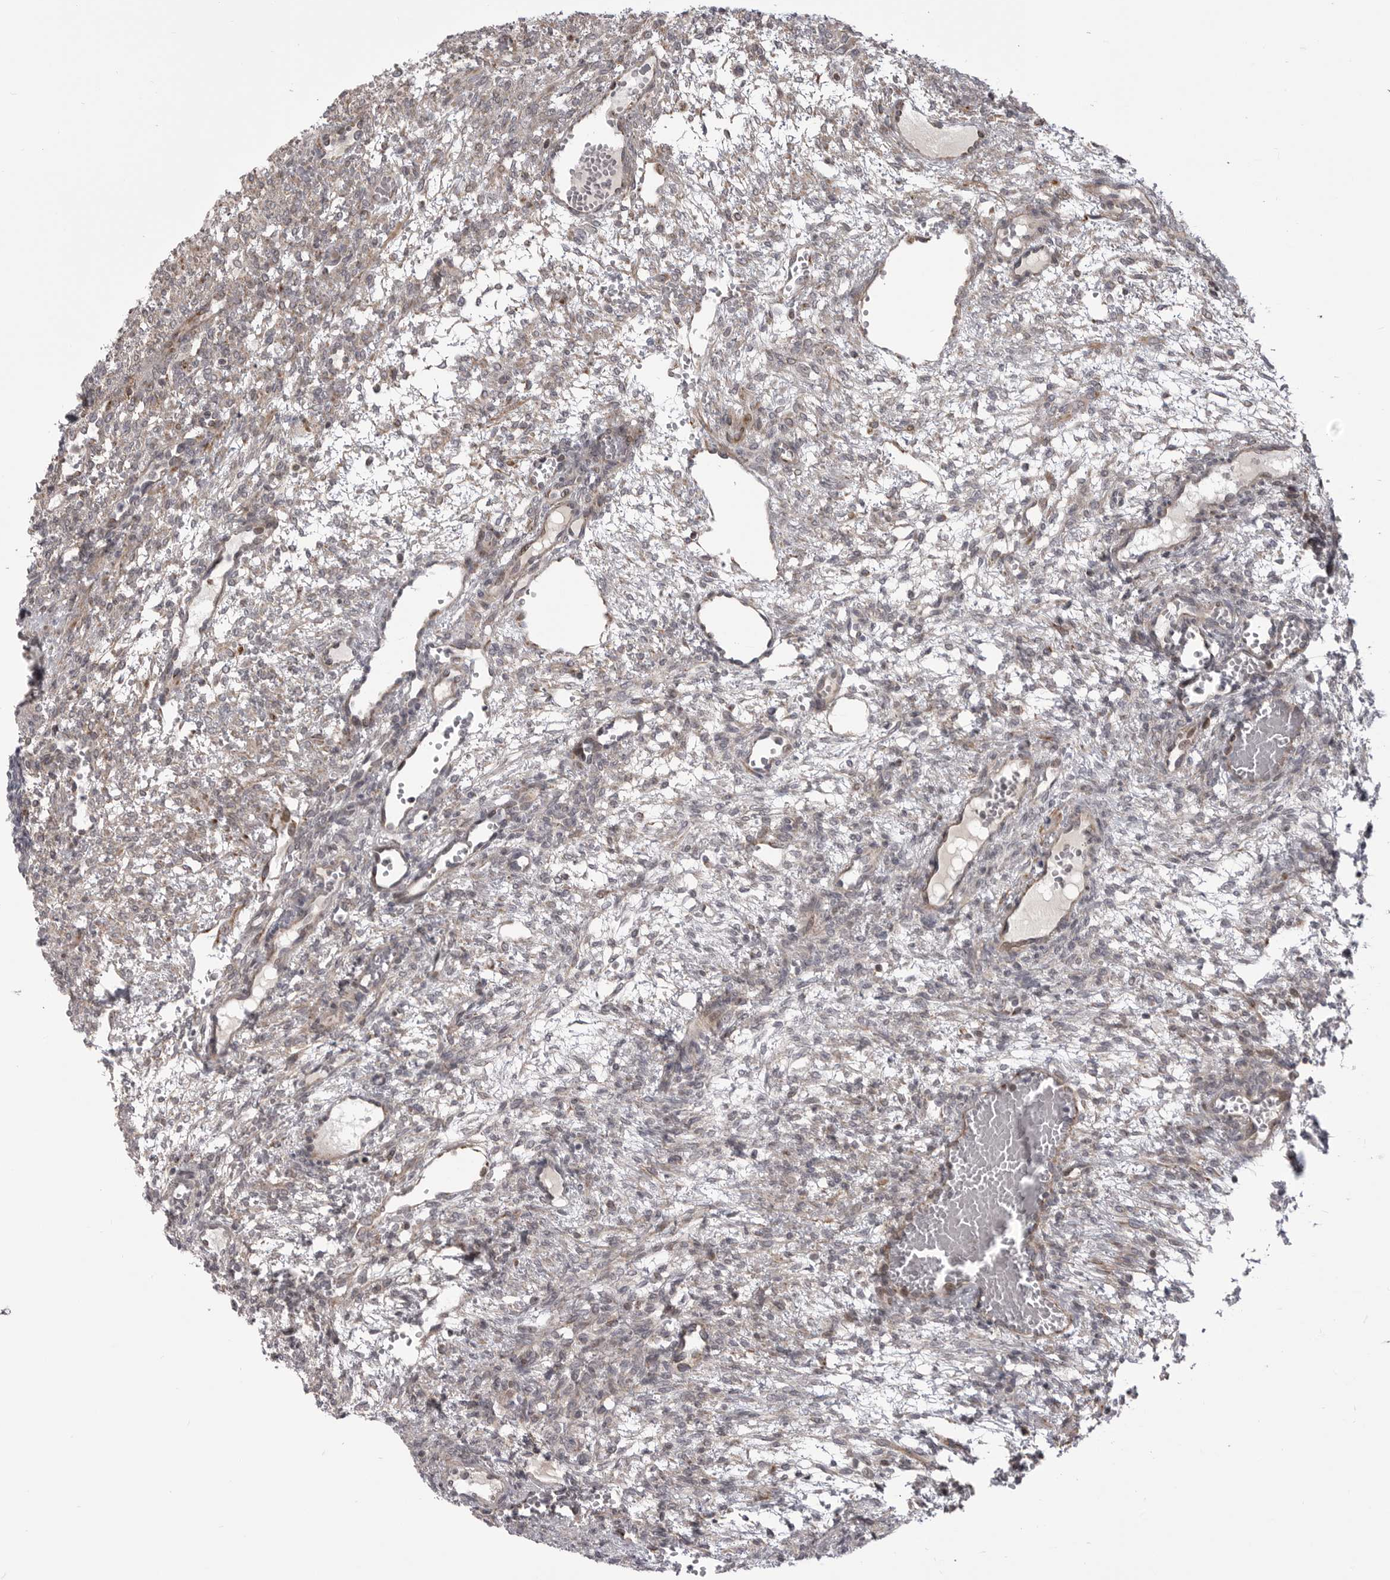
{"staining": {"intensity": "negative", "quantity": "none", "location": "none"}, "tissue": "ovary", "cell_type": "Ovarian stroma cells", "image_type": "normal", "snomed": [{"axis": "morphology", "description": "Normal tissue, NOS"}, {"axis": "topography", "description": "Ovary"}], "caption": "This micrograph is of unremarkable ovary stained with immunohistochemistry to label a protein in brown with the nuclei are counter-stained blue. There is no positivity in ovarian stroma cells. Nuclei are stained in blue.", "gene": "TMPRSS11F", "patient": {"sex": "female", "age": 34}}